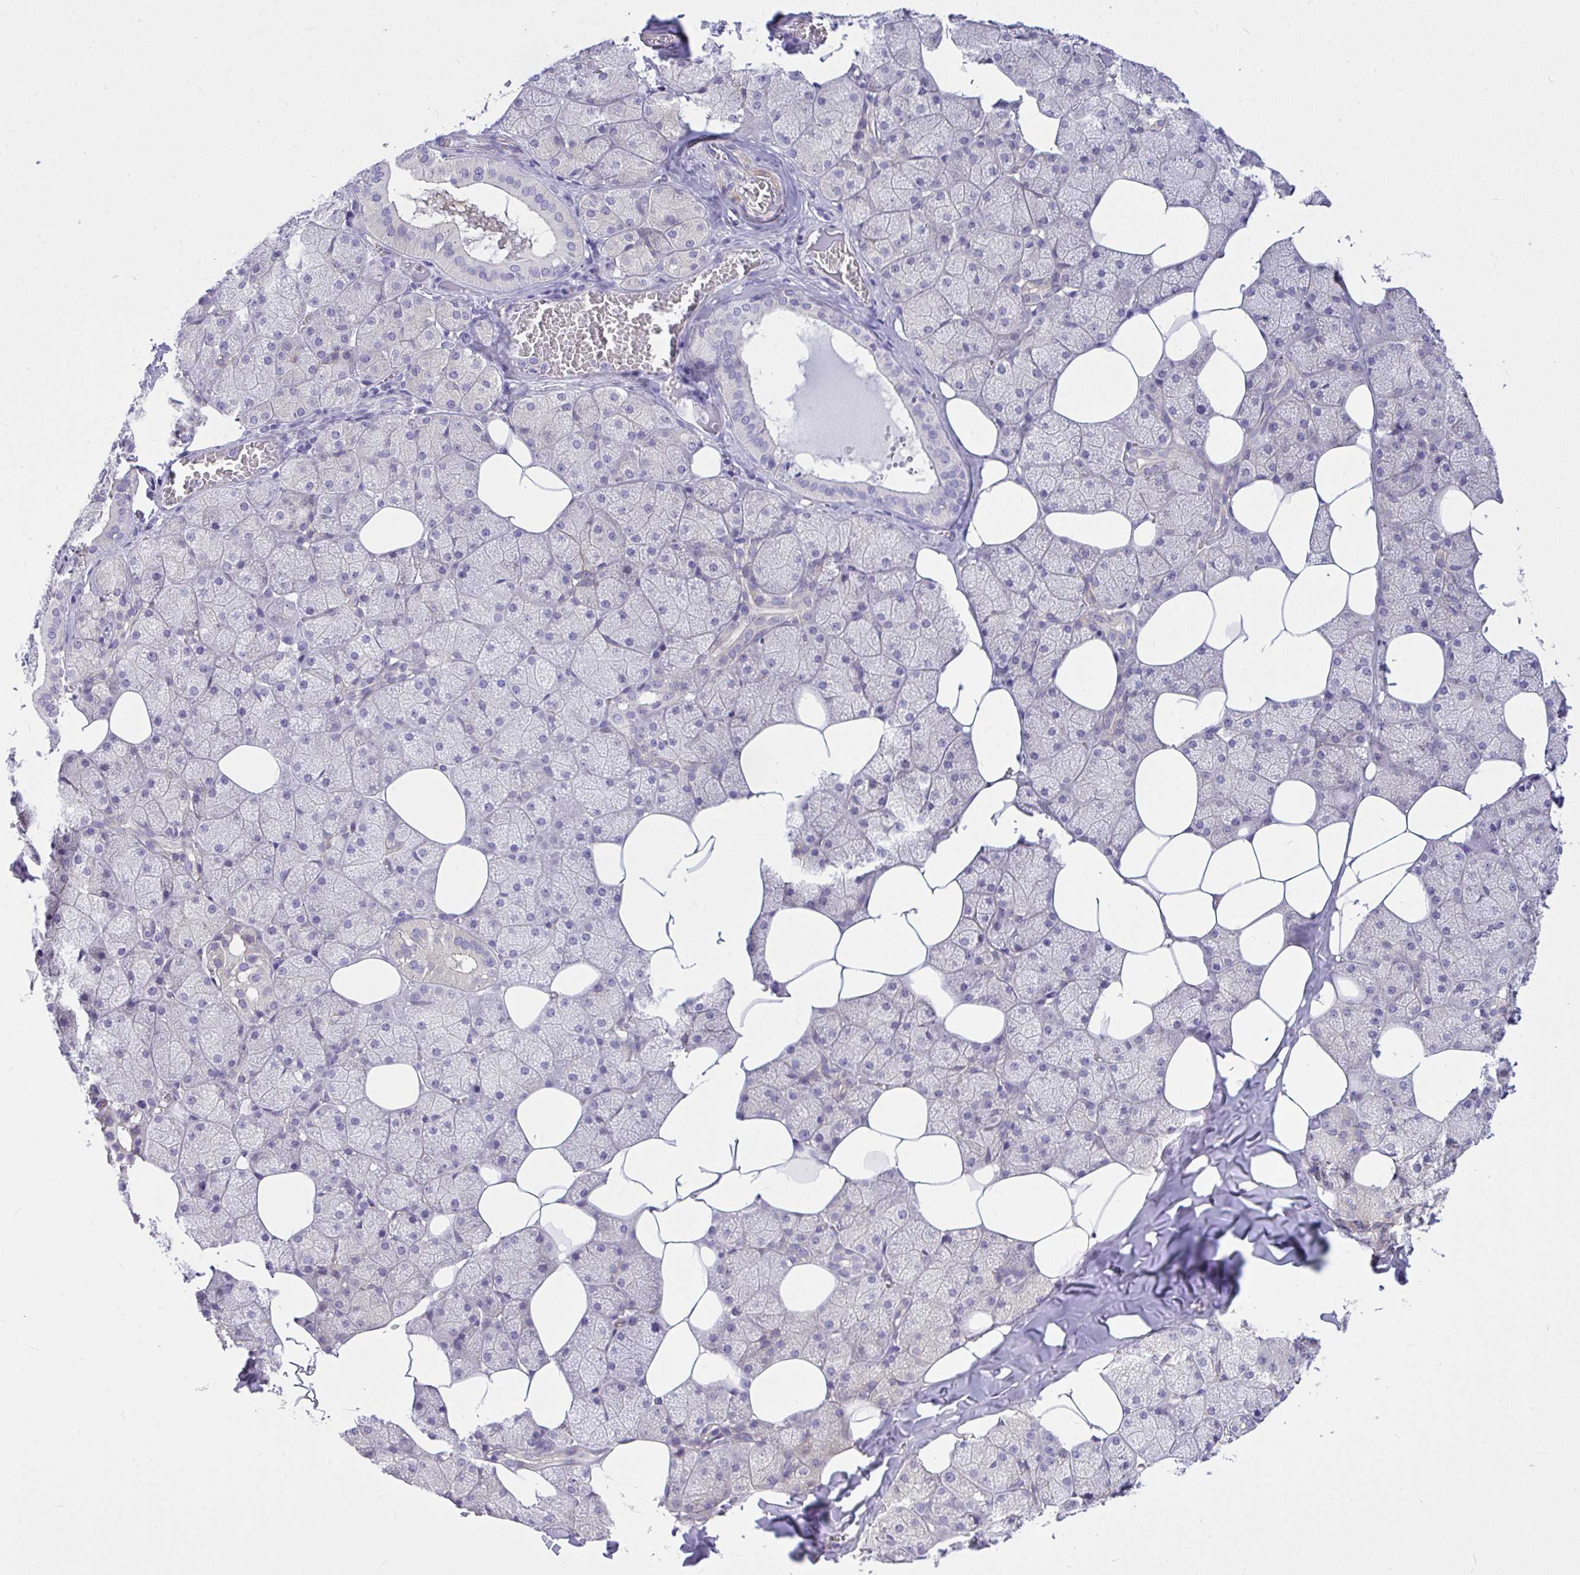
{"staining": {"intensity": "negative", "quantity": "none", "location": "none"}, "tissue": "salivary gland", "cell_type": "Glandular cells", "image_type": "normal", "snomed": [{"axis": "morphology", "description": "Normal tissue, NOS"}, {"axis": "topography", "description": "Salivary gland"}, {"axis": "topography", "description": "Peripheral nerve tissue"}], "caption": "This is a image of IHC staining of unremarkable salivary gland, which shows no staining in glandular cells.", "gene": "MOCS1", "patient": {"sex": "male", "age": 38}}